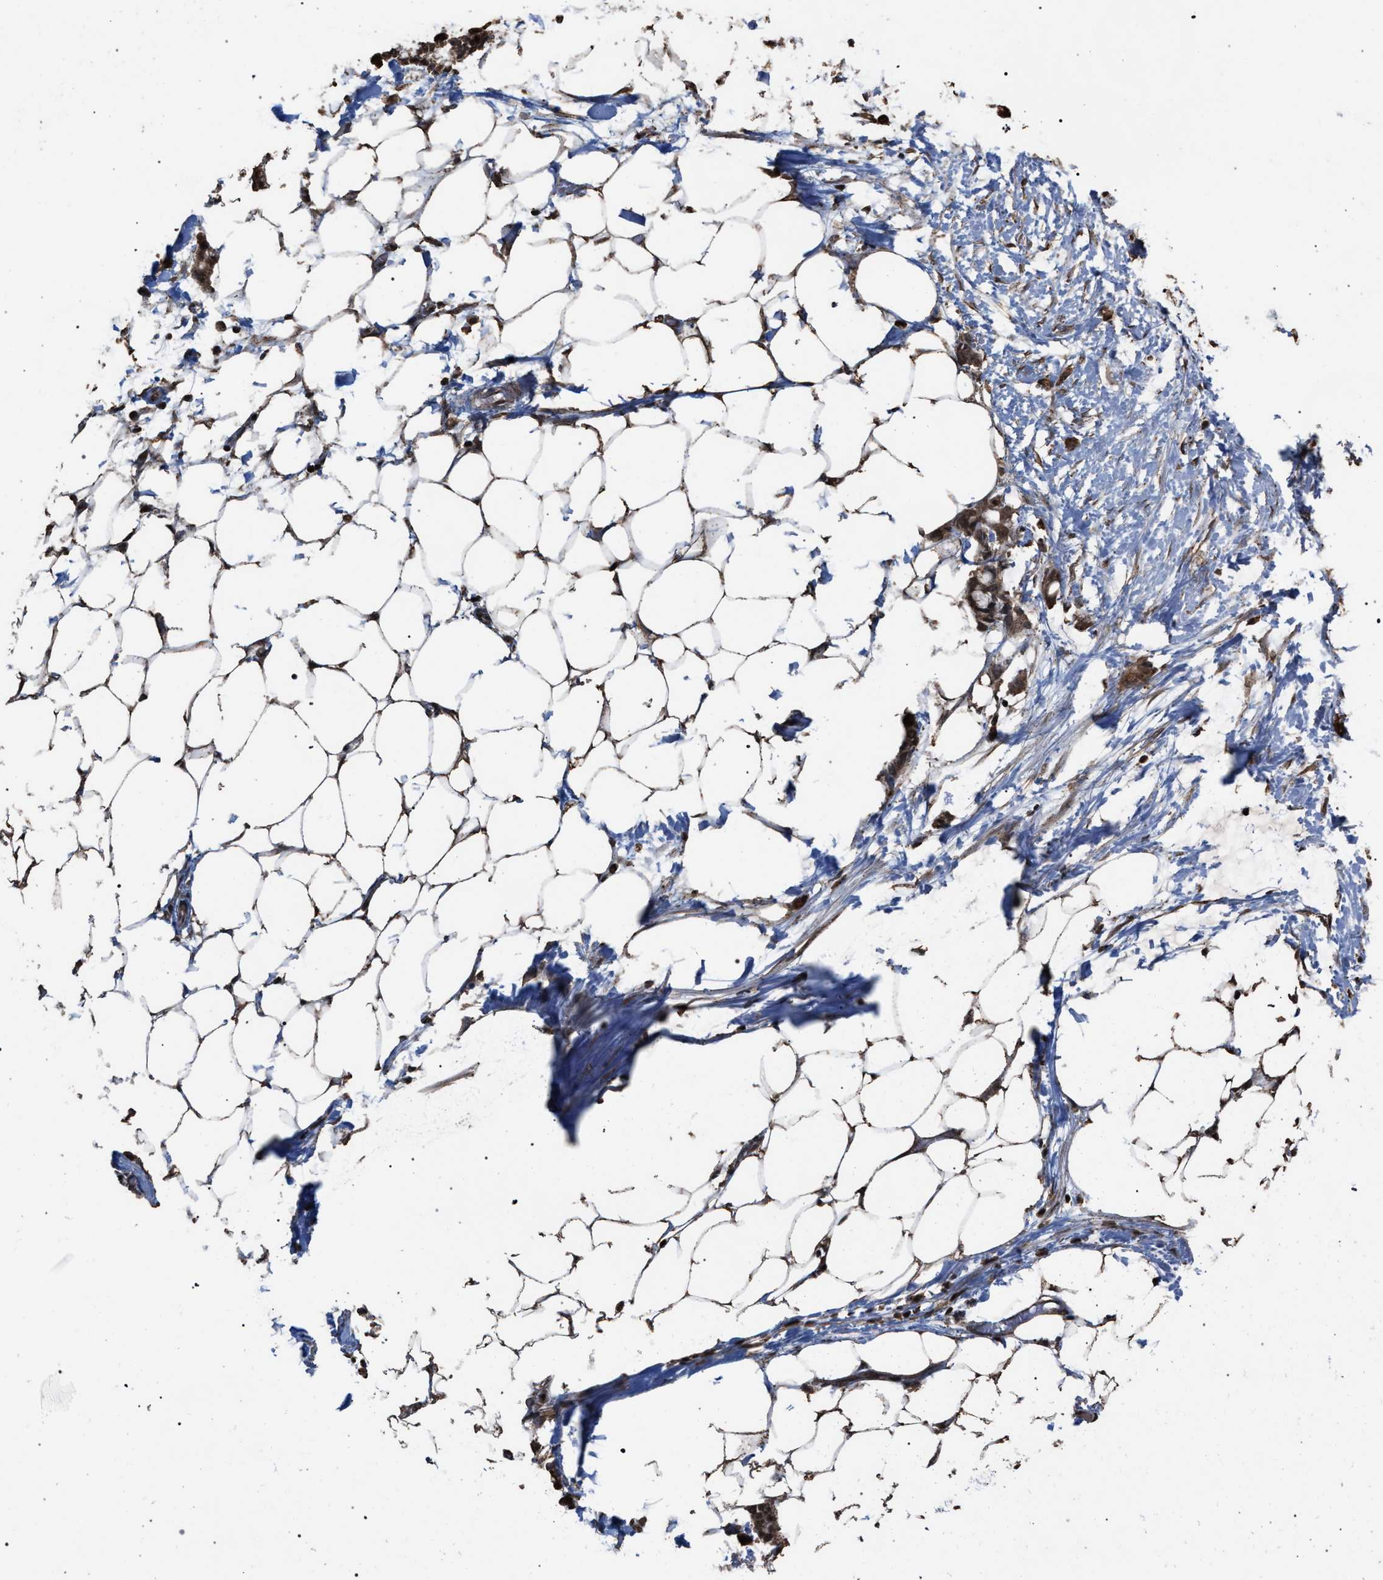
{"staining": {"intensity": "moderate", "quantity": "25%-75%", "location": "cytoplasmic/membranous"}, "tissue": "adipose tissue", "cell_type": "Adipocytes", "image_type": "normal", "snomed": [{"axis": "morphology", "description": "Normal tissue, NOS"}, {"axis": "morphology", "description": "Adenocarcinoma, NOS"}, {"axis": "topography", "description": "Colon"}, {"axis": "topography", "description": "Peripheral nerve tissue"}], "caption": "Immunohistochemical staining of unremarkable adipose tissue reveals medium levels of moderate cytoplasmic/membranous staining in about 25%-75% of adipocytes.", "gene": "NAA35", "patient": {"sex": "male", "age": 14}}